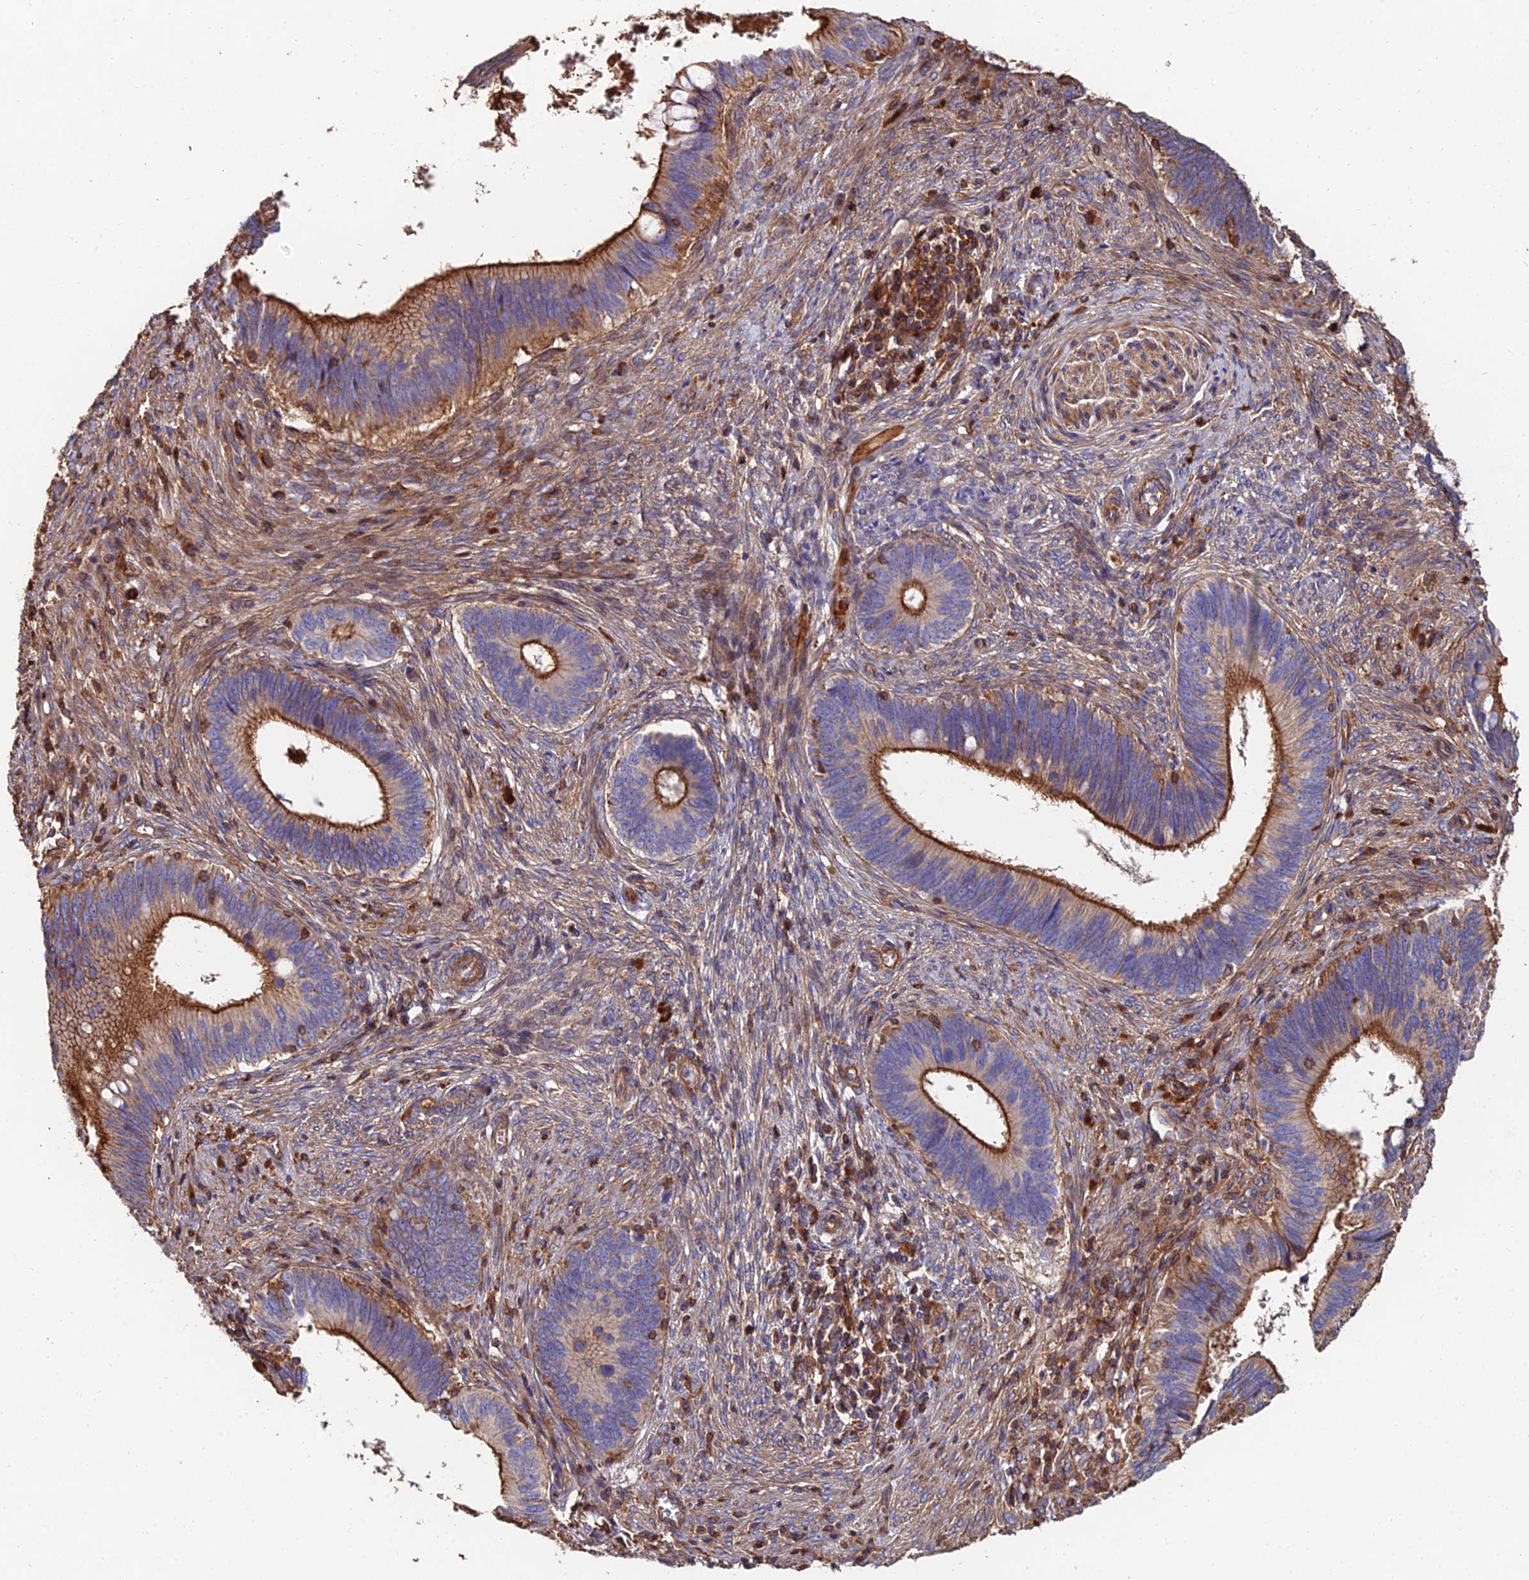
{"staining": {"intensity": "strong", "quantity": "25%-75%", "location": "cytoplasmic/membranous"}, "tissue": "cervical cancer", "cell_type": "Tumor cells", "image_type": "cancer", "snomed": [{"axis": "morphology", "description": "Adenocarcinoma, NOS"}, {"axis": "topography", "description": "Cervix"}], "caption": "Cervical cancer tissue reveals strong cytoplasmic/membranous positivity in approximately 25%-75% of tumor cells", "gene": "EXT1", "patient": {"sex": "female", "age": 42}}